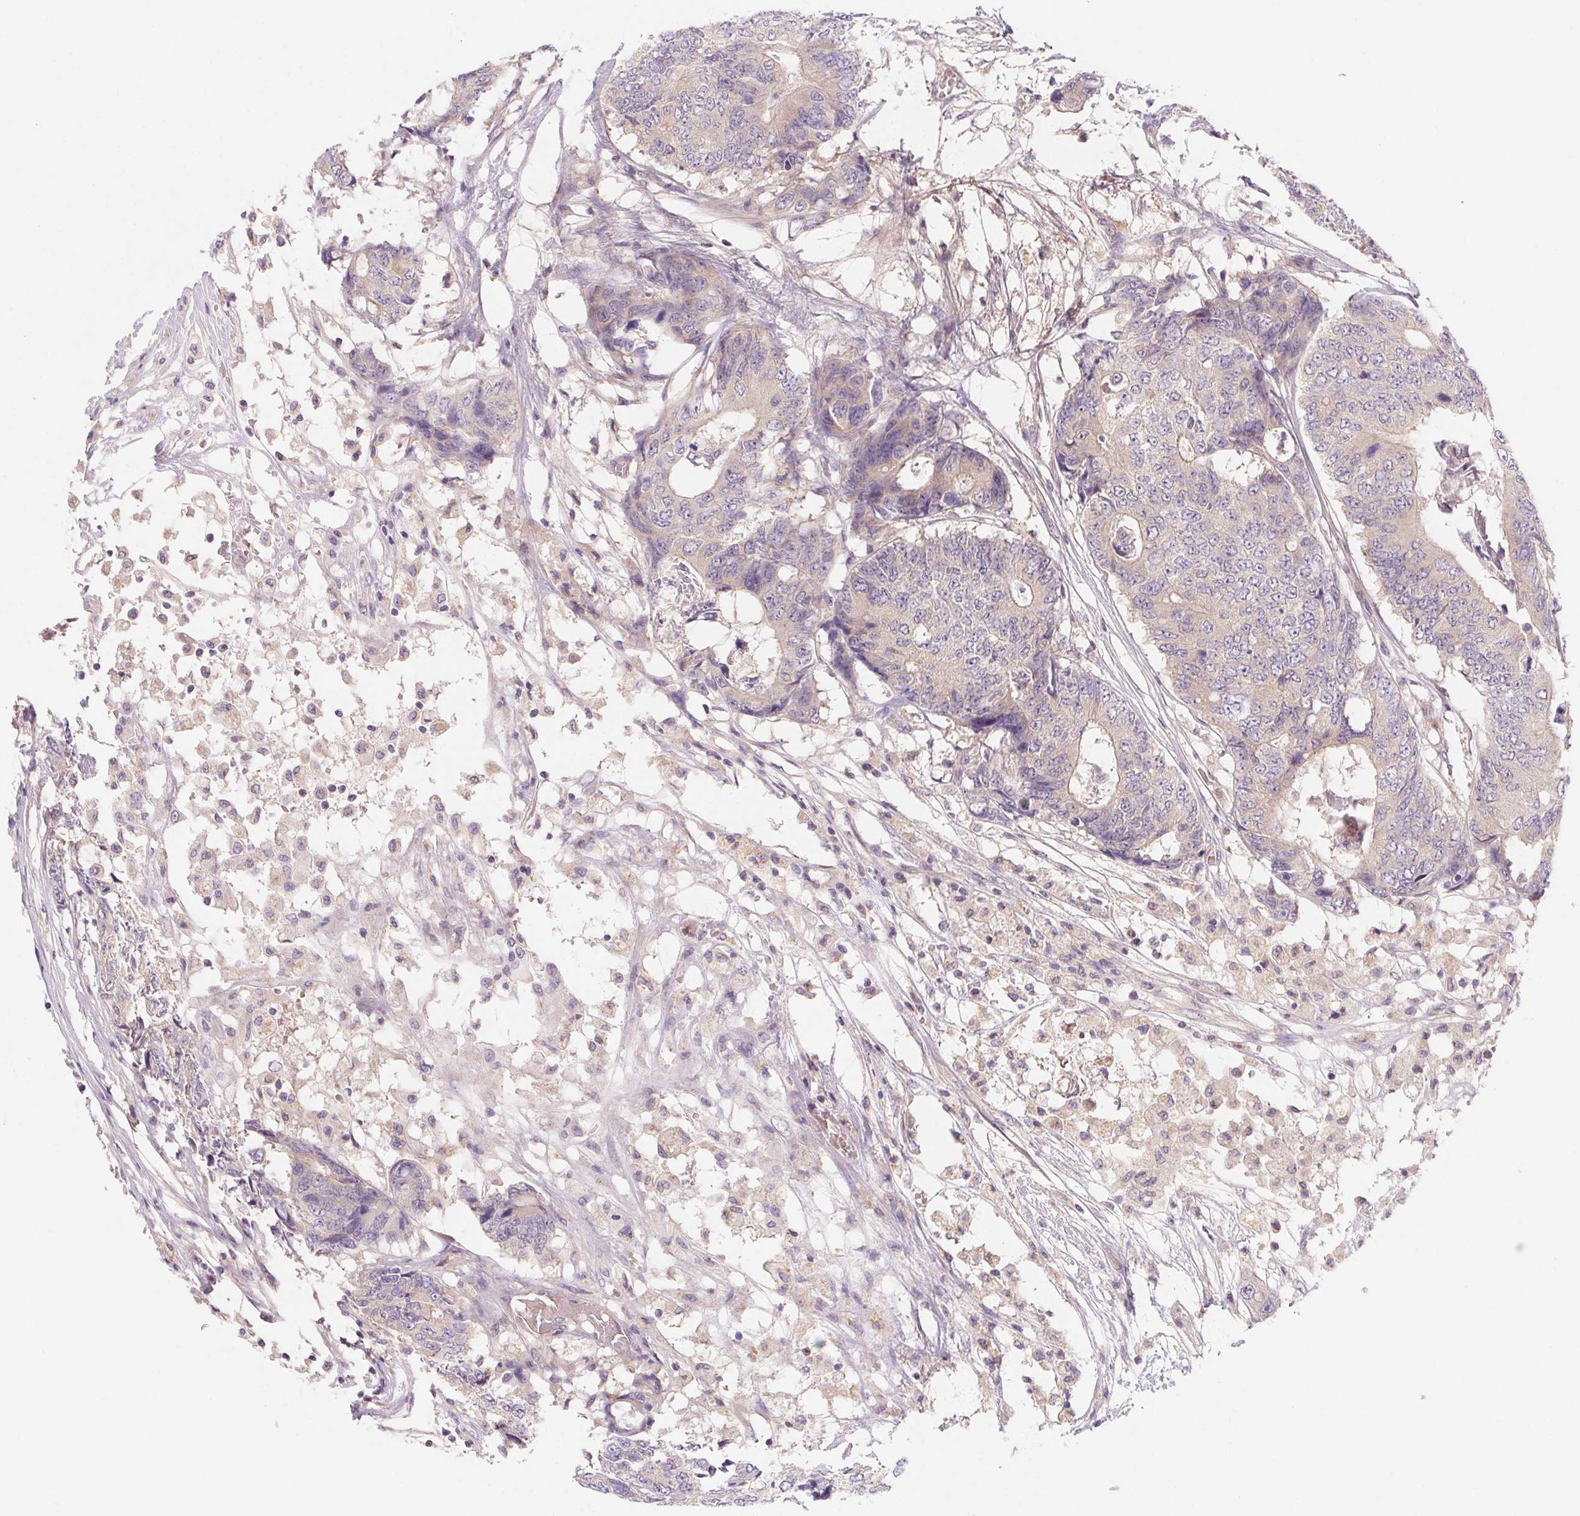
{"staining": {"intensity": "weak", "quantity": "<25%", "location": "cytoplasmic/membranous"}, "tissue": "colorectal cancer", "cell_type": "Tumor cells", "image_type": "cancer", "snomed": [{"axis": "morphology", "description": "Adenocarcinoma, NOS"}, {"axis": "topography", "description": "Colon"}], "caption": "The micrograph displays no staining of tumor cells in adenocarcinoma (colorectal).", "gene": "PRKAA1", "patient": {"sex": "female", "age": 48}}